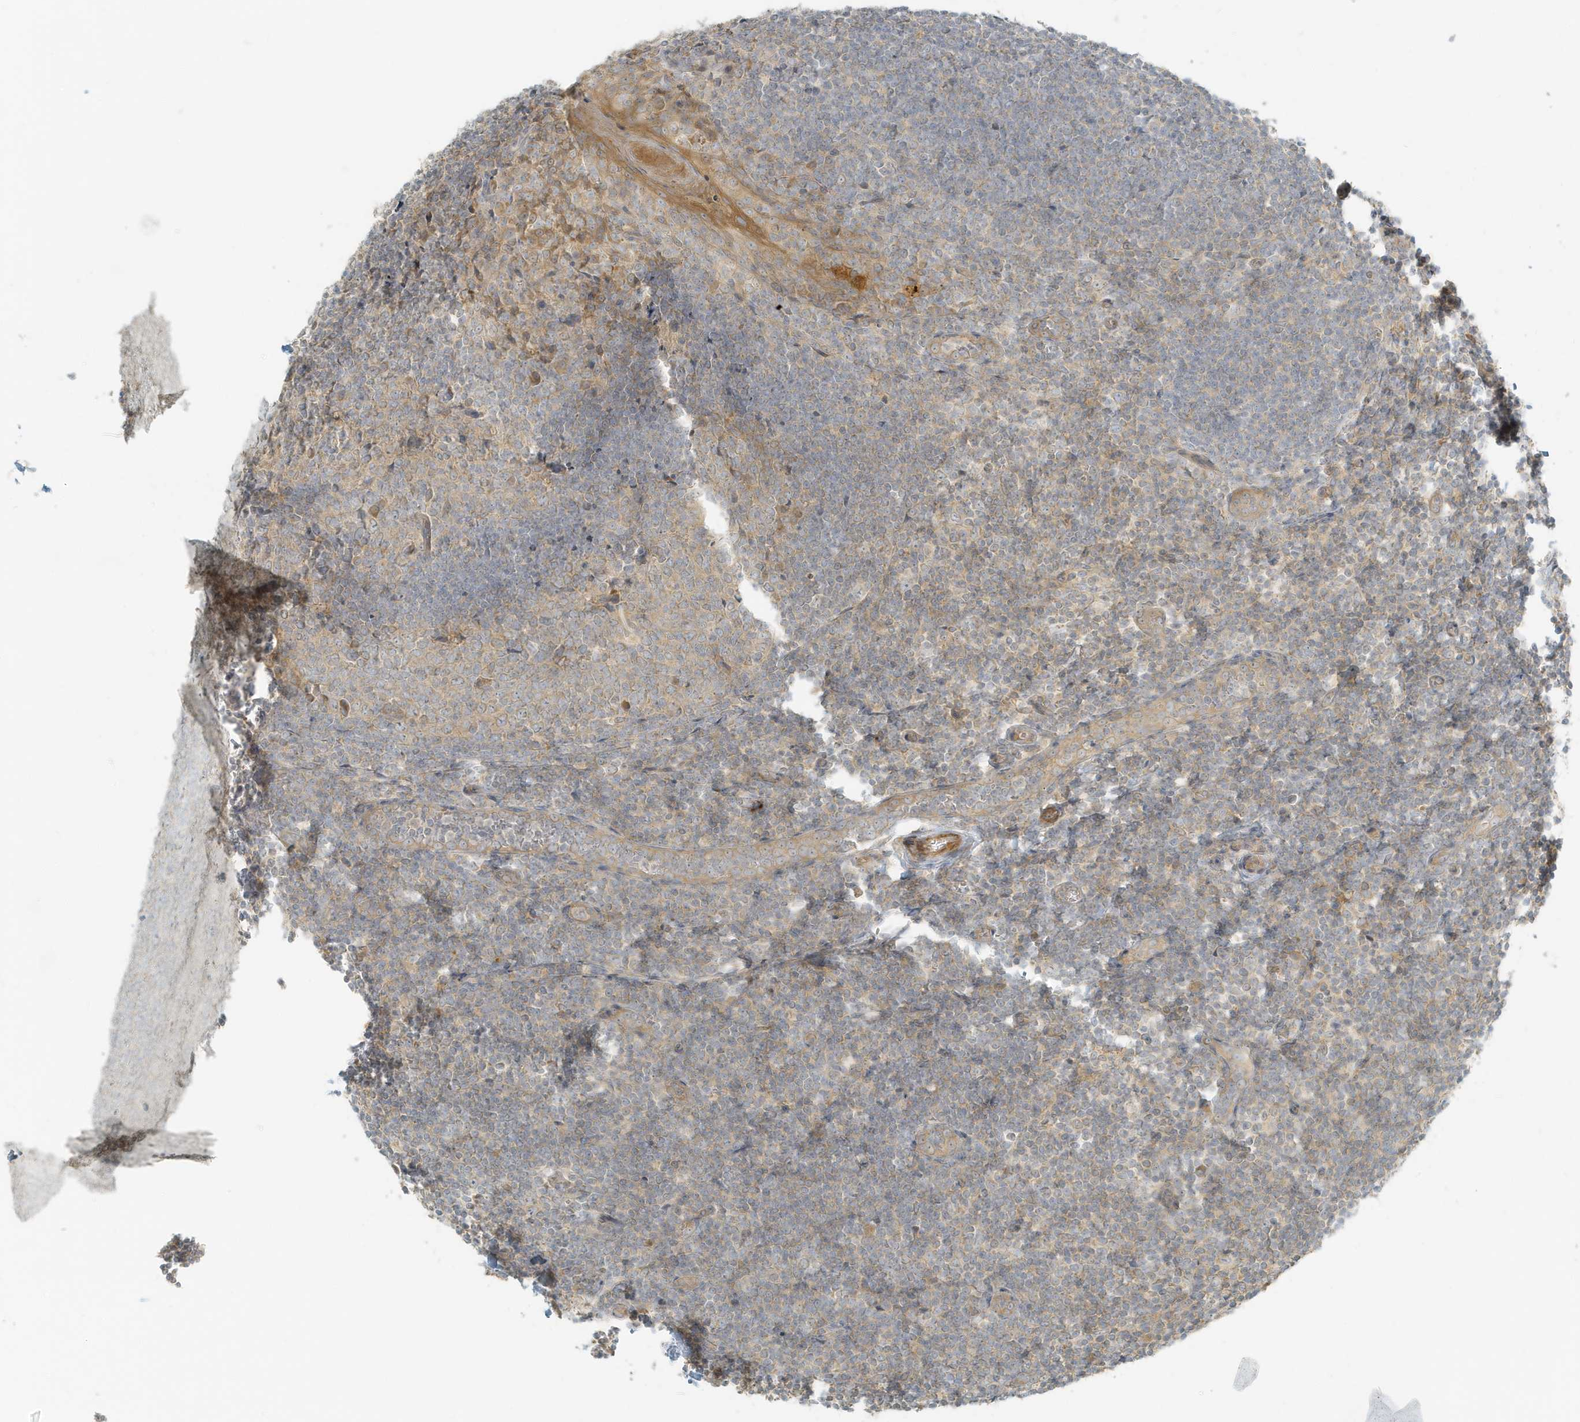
{"staining": {"intensity": "moderate", "quantity": "<25%", "location": "cytoplasmic/membranous"}, "tissue": "tonsil", "cell_type": "Germinal center cells", "image_type": "normal", "snomed": [{"axis": "morphology", "description": "Normal tissue, NOS"}, {"axis": "topography", "description": "Tonsil"}], "caption": "The micrograph exhibits immunohistochemical staining of unremarkable tonsil. There is moderate cytoplasmic/membranous expression is present in about <25% of germinal center cells. (Stains: DAB (3,3'-diaminobenzidine) in brown, nuclei in blue, Microscopy: brightfield microscopy at high magnification).", "gene": "MCOLN1", "patient": {"sex": "male", "age": 27}}